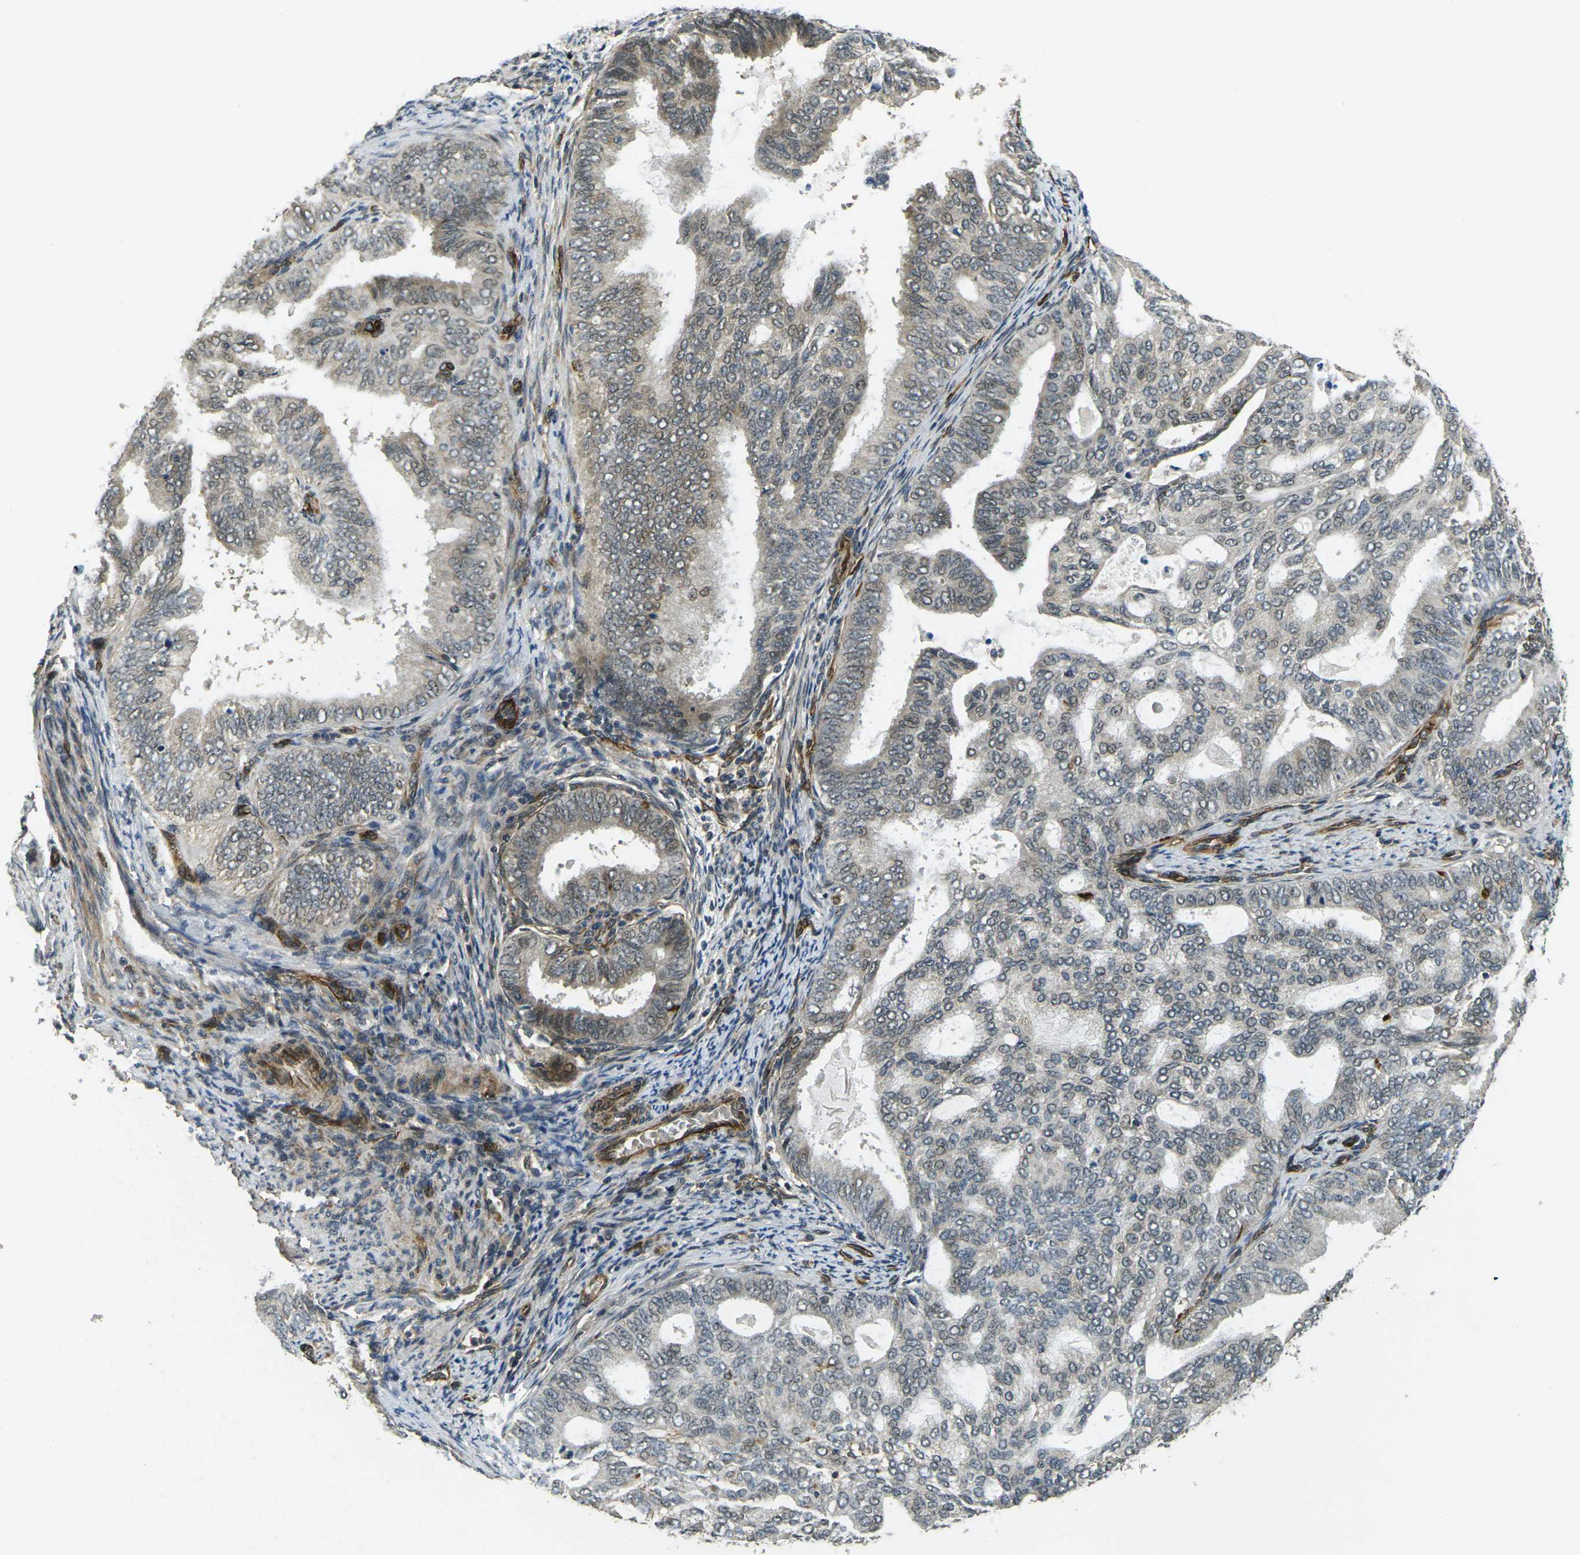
{"staining": {"intensity": "weak", "quantity": "<25%", "location": "cytoplasmic/membranous"}, "tissue": "endometrial cancer", "cell_type": "Tumor cells", "image_type": "cancer", "snomed": [{"axis": "morphology", "description": "Adenocarcinoma, NOS"}, {"axis": "topography", "description": "Endometrium"}], "caption": "This is an immunohistochemistry (IHC) histopathology image of adenocarcinoma (endometrial). There is no staining in tumor cells.", "gene": "FUT11", "patient": {"sex": "female", "age": 58}}